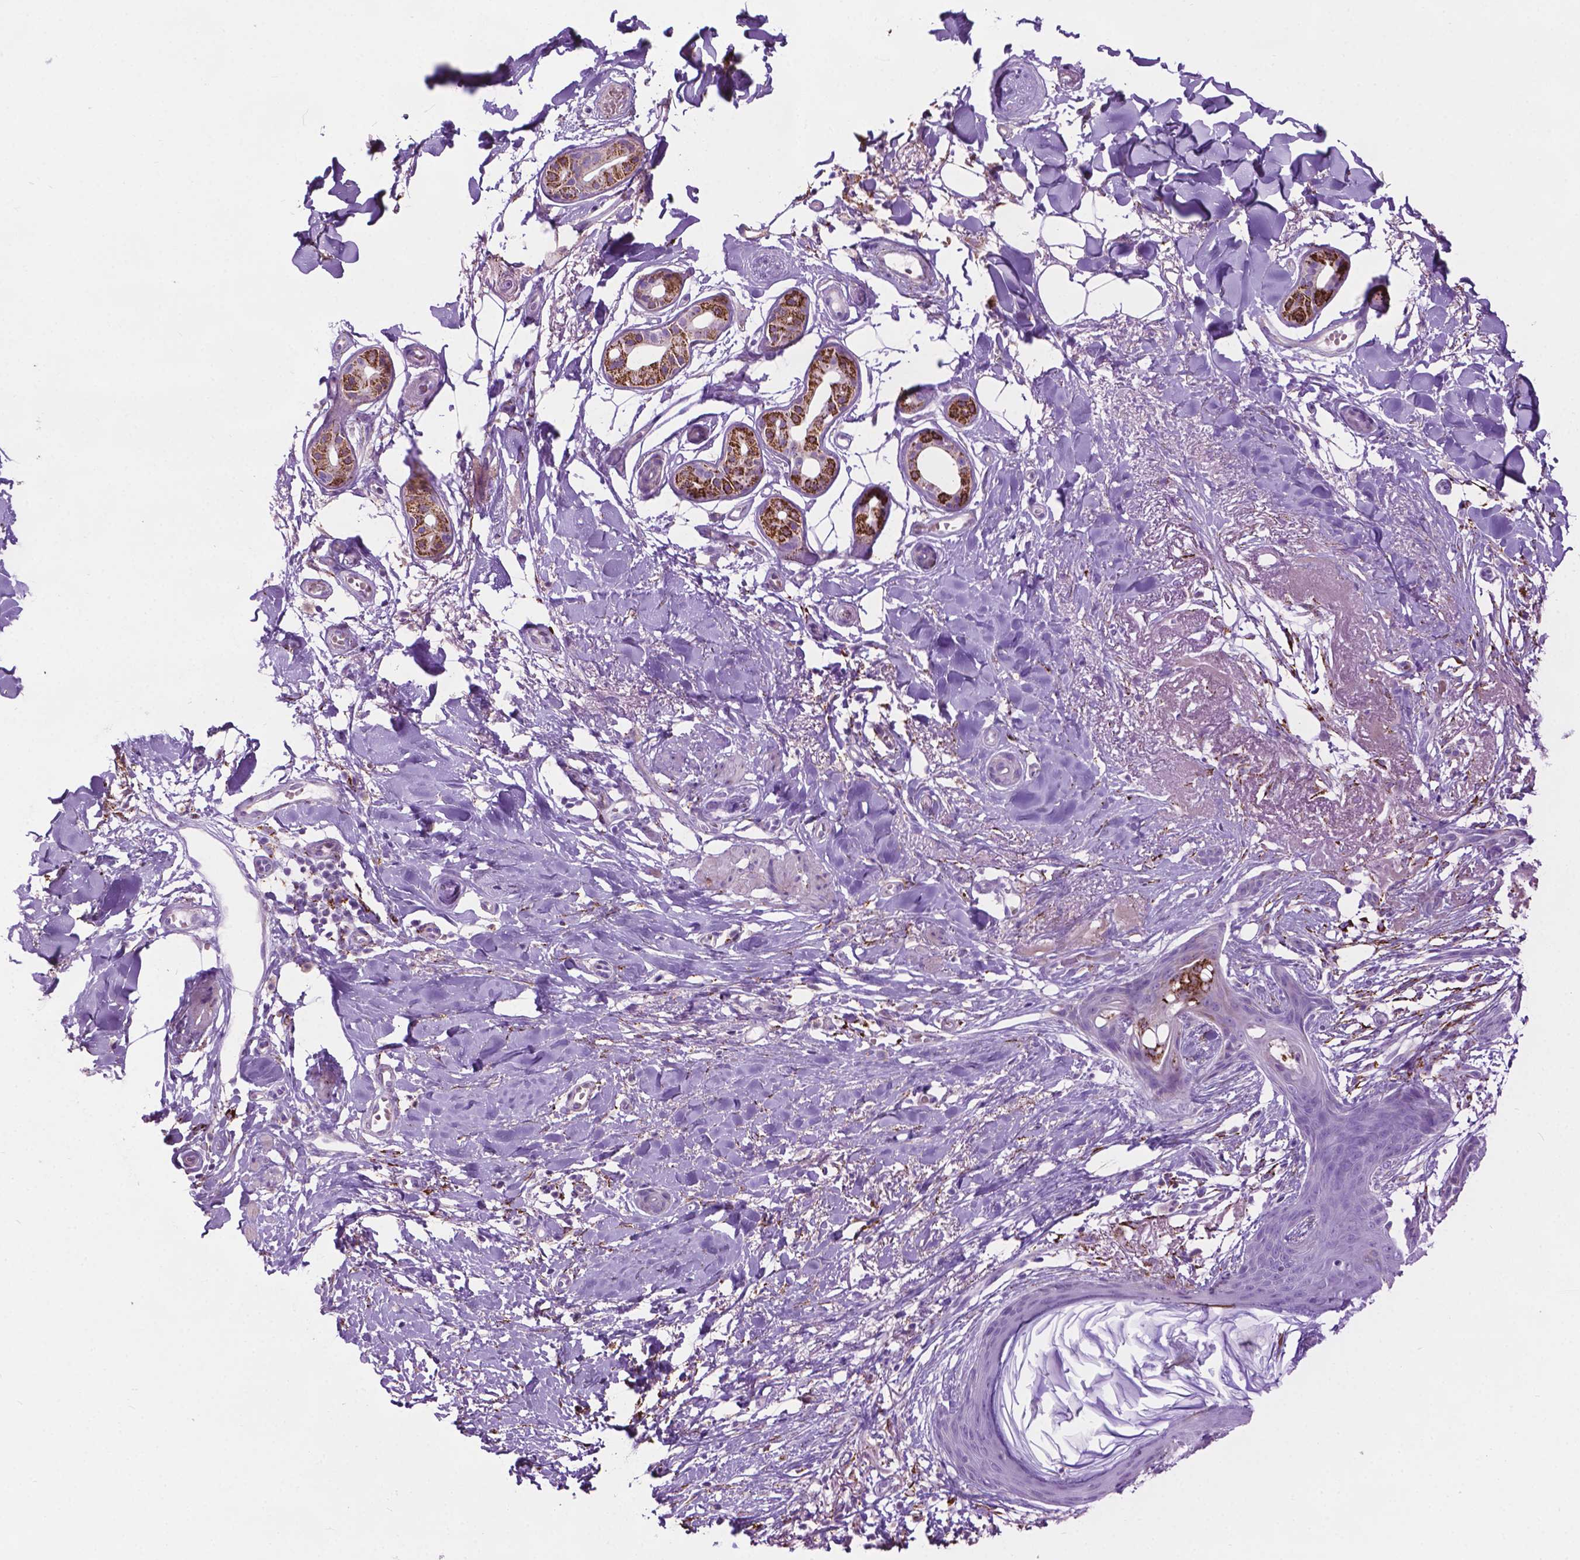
{"staining": {"intensity": "negative", "quantity": "none", "location": "none"}, "tissue": "skin cancer", "cell_type": "Tumor cells", "image_type": "cancer", "snomed": [{"axis": "morphology", "description": "Normal tissue, NOS"}, {"axis": "morphology", "description": "Basal cell carcinoma"}, {"axis": "topography", "description": "Skin"}], "caption": "DAB immunohistochemical staining of human skin cancer (basal cell carcinoma) demonstrates no significant staining in tumor cells.", "gene": "TMEM132E", "patient": {"sex": "male", "age": 84}}